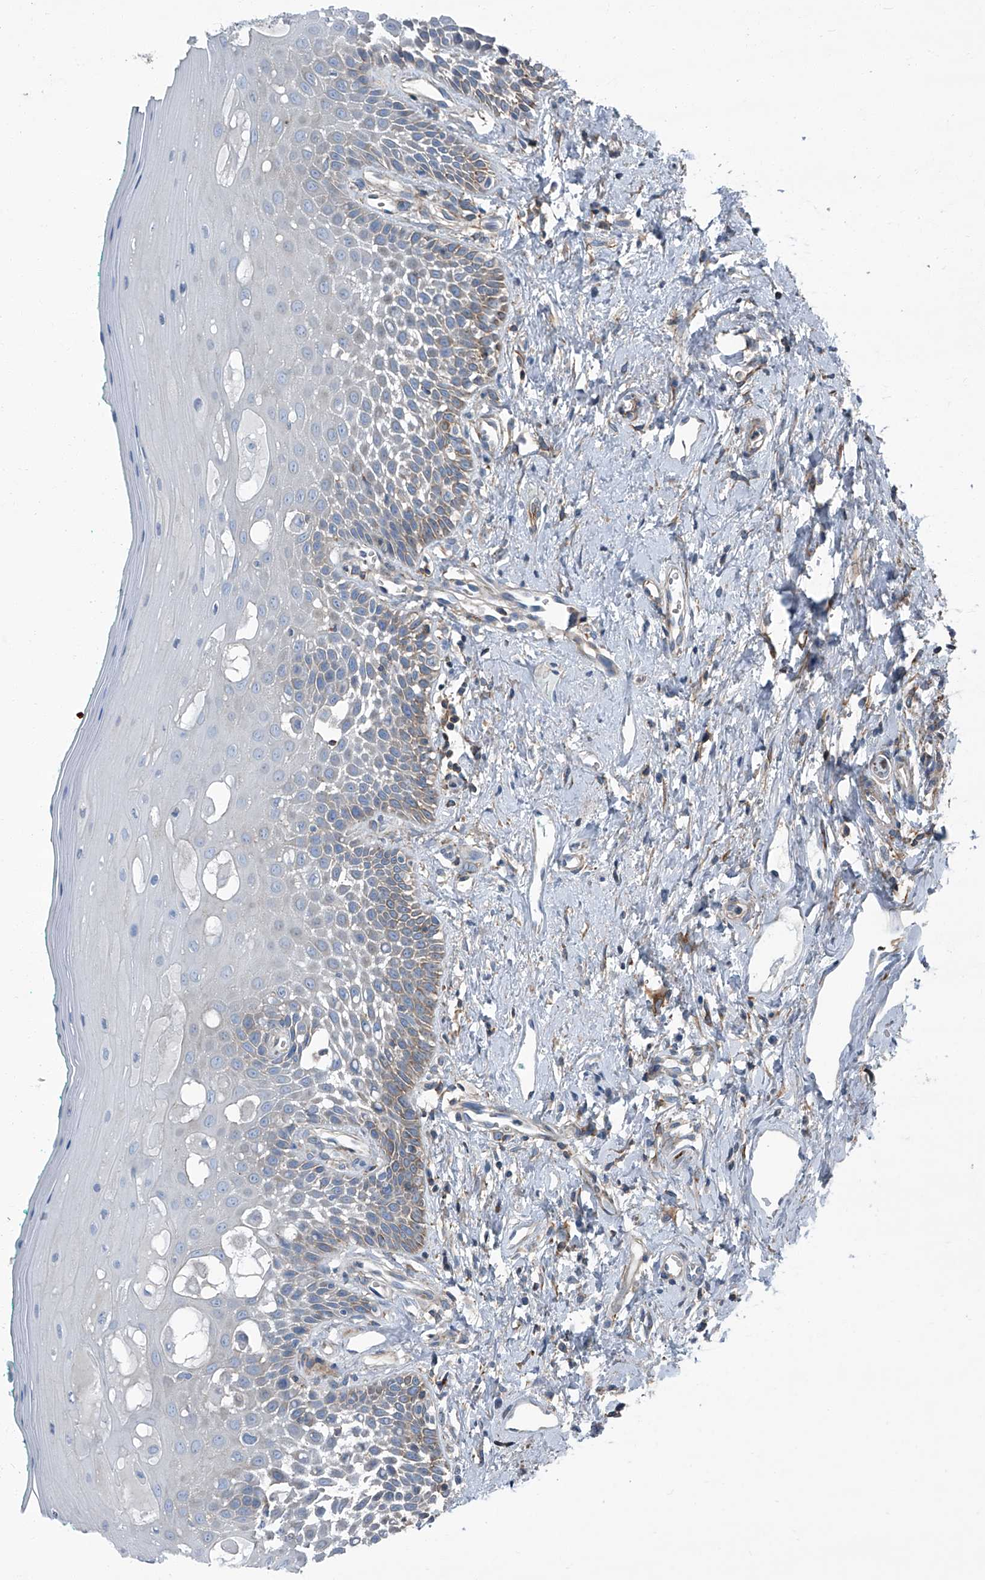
{"staining": {"intensity": "weak", "quantity": "<25%", "location": "cytoplasmic/membranous"}, "tissue": "oral mucosa", "cell_type": "Squamous epithelial cells", "image_type": "normal", "snomed": [{"axis": "morphology", "description": "Normal tissue, NOS"}, {"axis": "topography", "description": "Oral tissue"}], "caption": "High magnification brightfield microscopy of benign oral mucosa stained with DAB (brown) and counterstained with hematoxylin (blue): squamous epithelial cells show no significant staining. (DAB (3,3'-diaminobenzidine) immunohistochemistry (IHC), high magnification).", "gene": "SEPTIN7", "patient": {"sex": "female", "age": 70}}